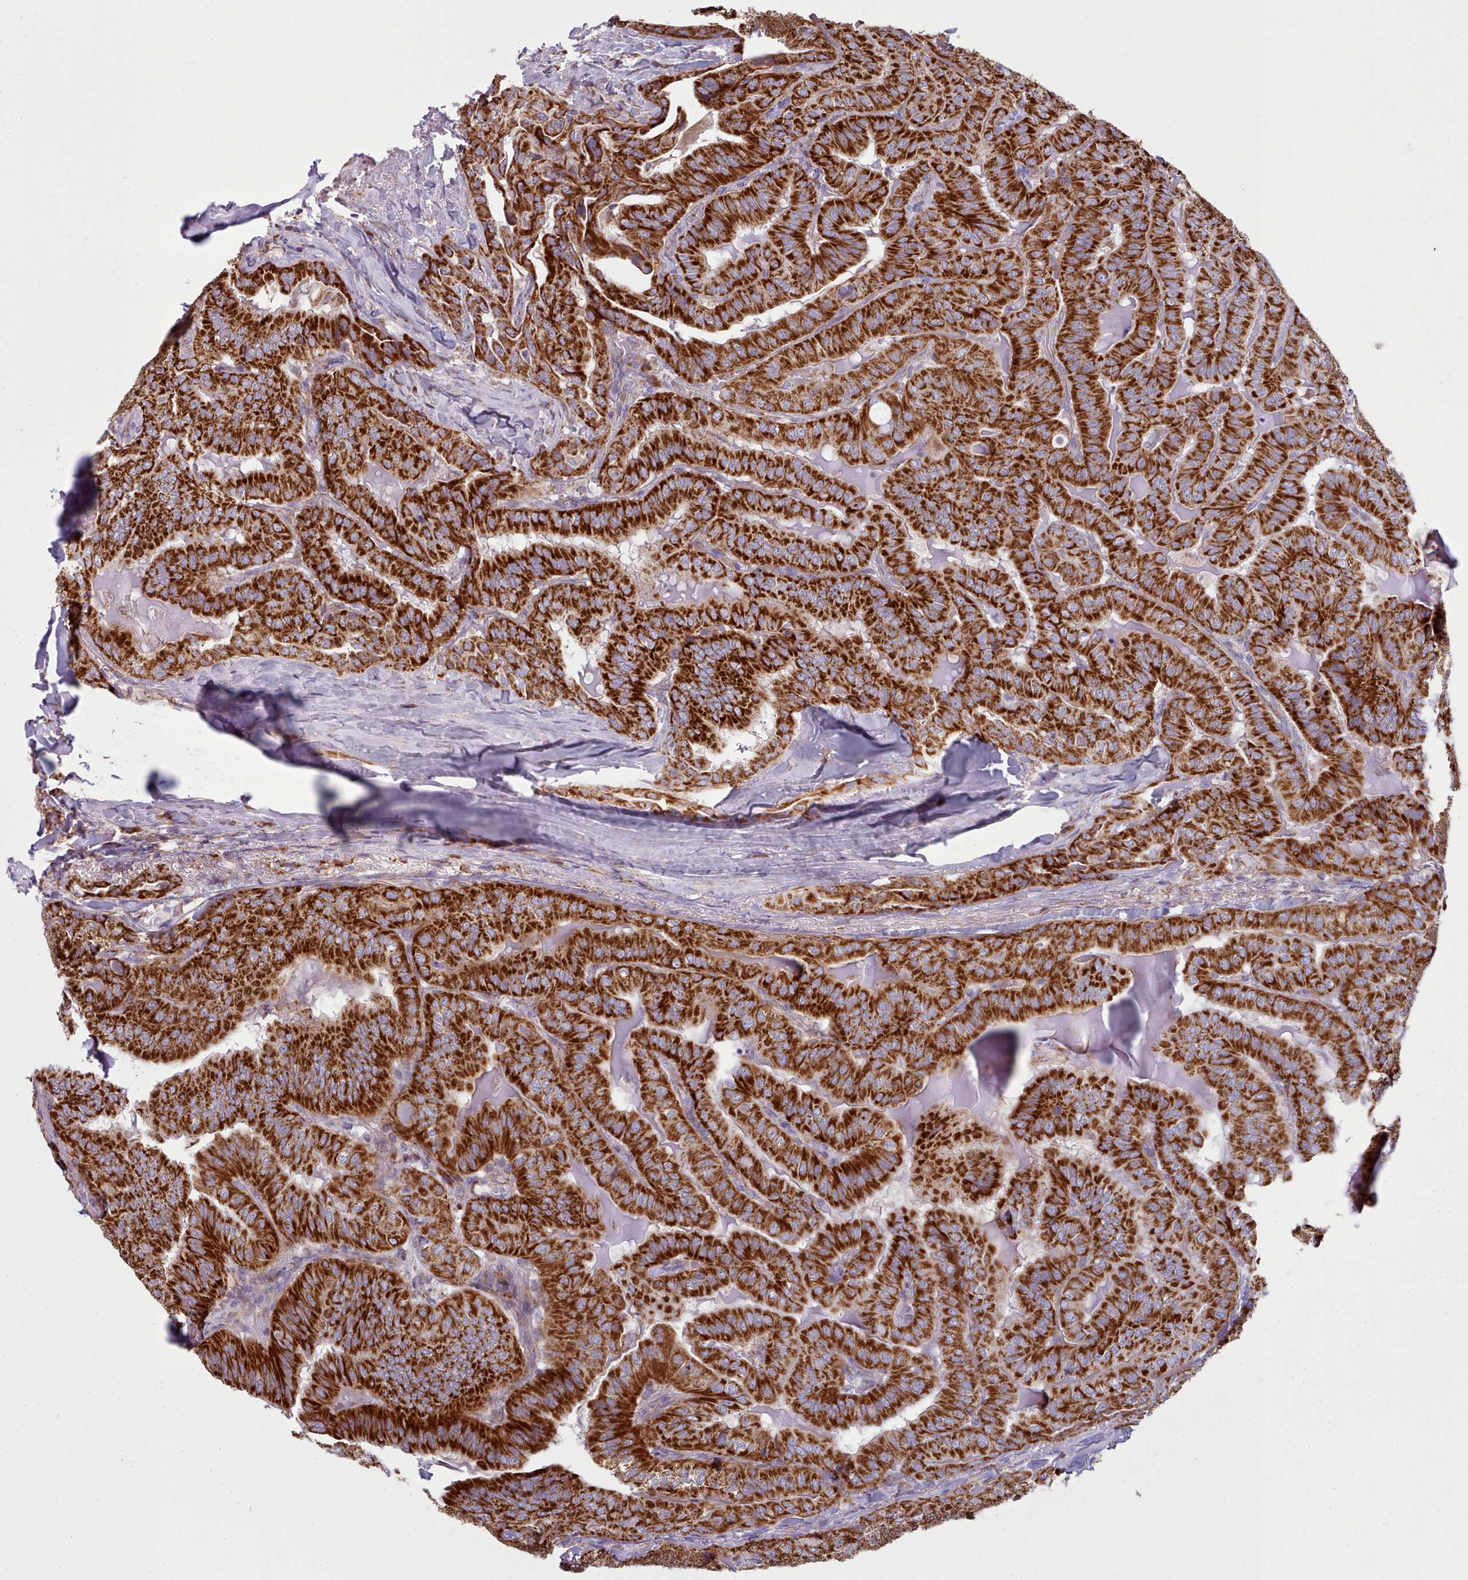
{"staining": {"intensity": "strong", "quantity": ">75%", "location": "cytoplasmic/membranous"}, "tissue": "thyroid cancer", "cell_type": "Tumor cells", "image_type": "cancer", "snomed": [{"axis": "morphology", "description": "Papillary adenocarcinoma, NOS"}, {"axis": "topography", "description": "Thyroid gland"}], "caption": "Immunohistochemistry micrograph of neoplastic tissue: human thyroid cancer stained using immunohistochemistry displays high levels of strong protein expression localized specifically in the cytoplasmic/membranous of tumor cells, appearing as a cytoplasmic/membranous brown color.", "gene": "SRP54", "patient": {"sex": "female", "age": 68}}